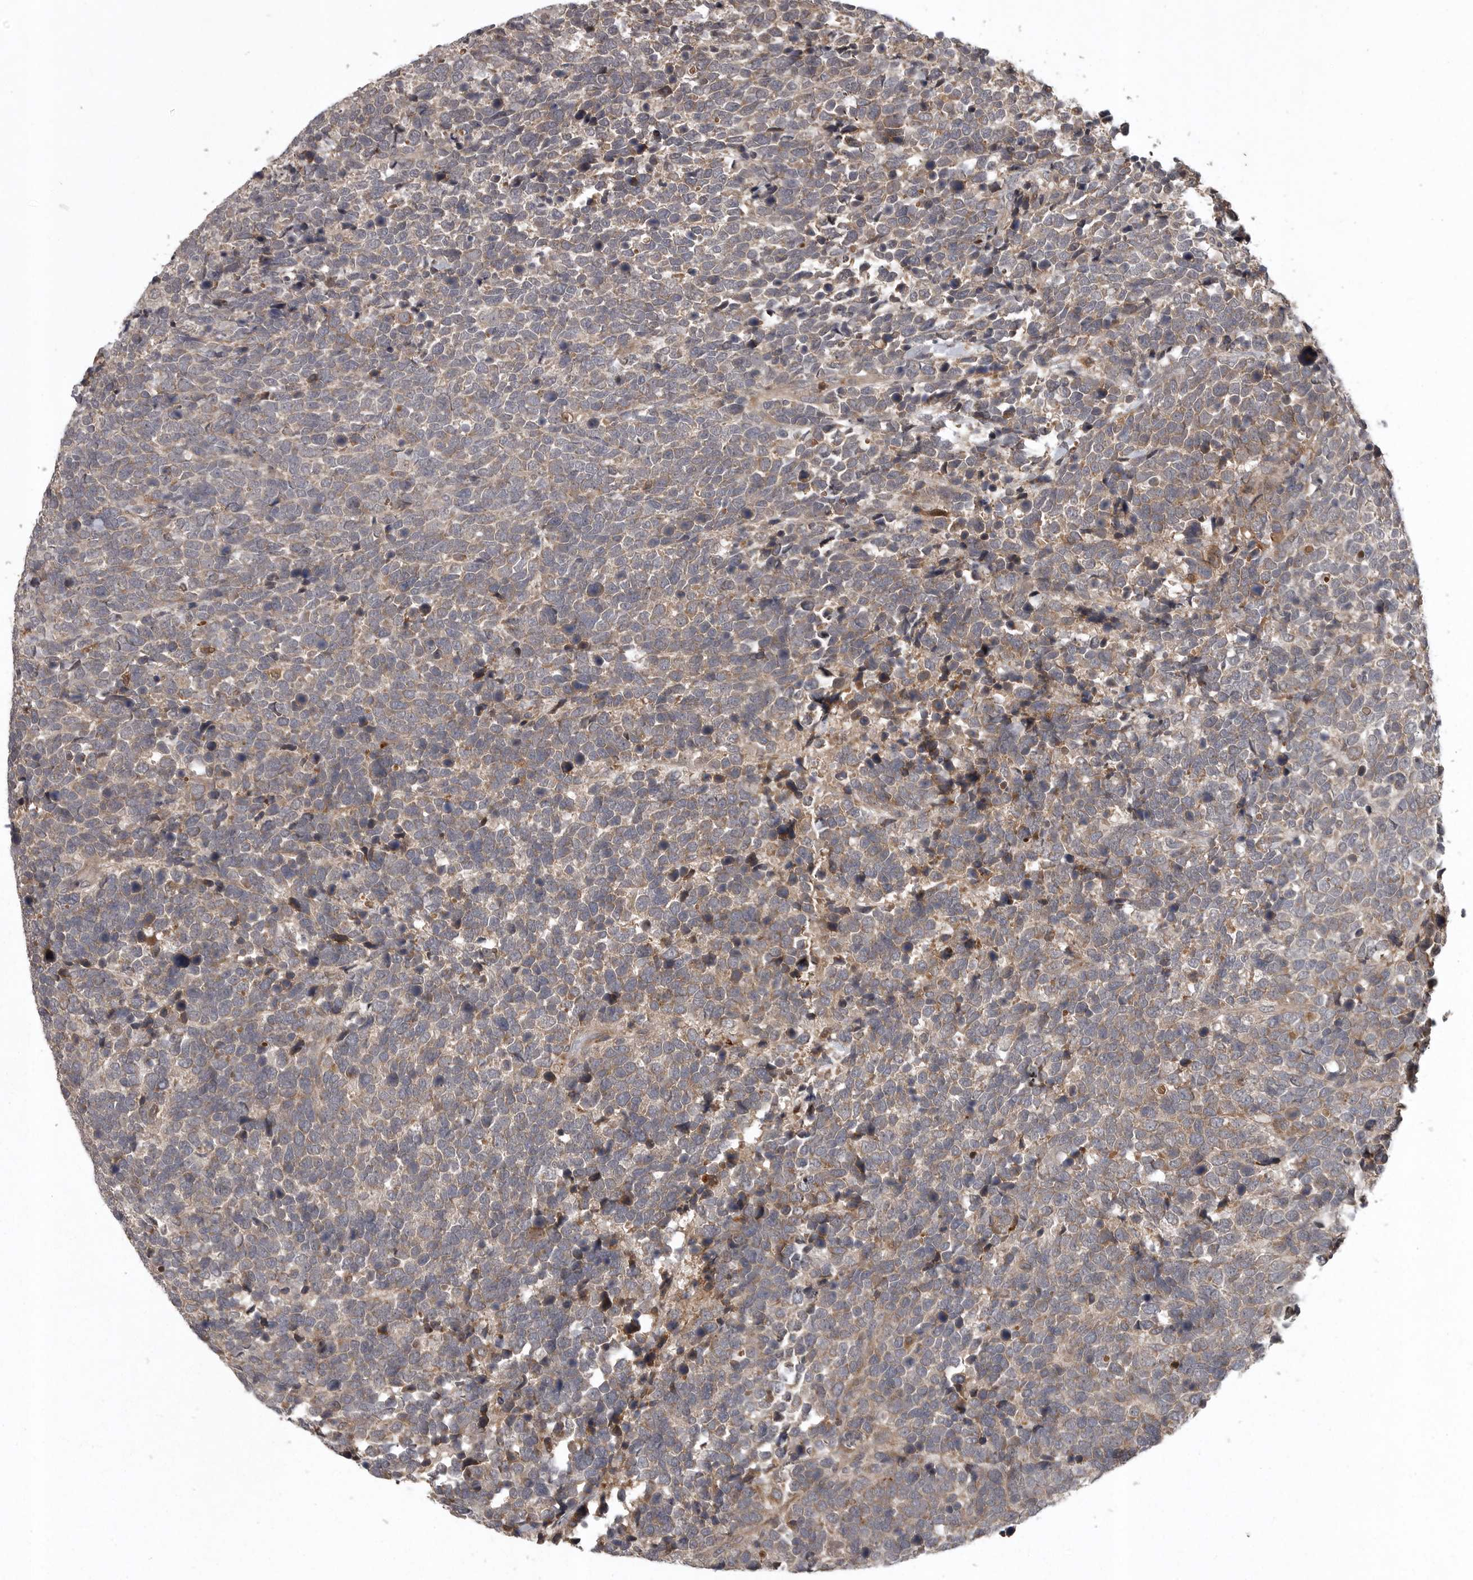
{"staining": {"intensity": "weak", "quantity": "25%-75%", "location": "cytoplasmic/membranous"}, "tissue": "urothelial cancer", "cell_type": "Tumor cells", "image_type": "cancer", "snomed": [{"axis": "morphology", "description": "Urothelial carcinoma, High grade"}, {"axis": "topography", "description": "Urinary bladder"}], "caption": "Immunohistochemical staining of urothelial cancer reveals low levels of weak cytoplasmic/membranous protein expression in about 25%-75% of tumor cells. The staining is performed using DAB (3,3'-diaminobenzidine) brown chromogen to label protein expression. The nuclei are counter-stained blue using hematoxylin.", "gene": "GPR31", "patient": {"sex": "female", "age": 82}}